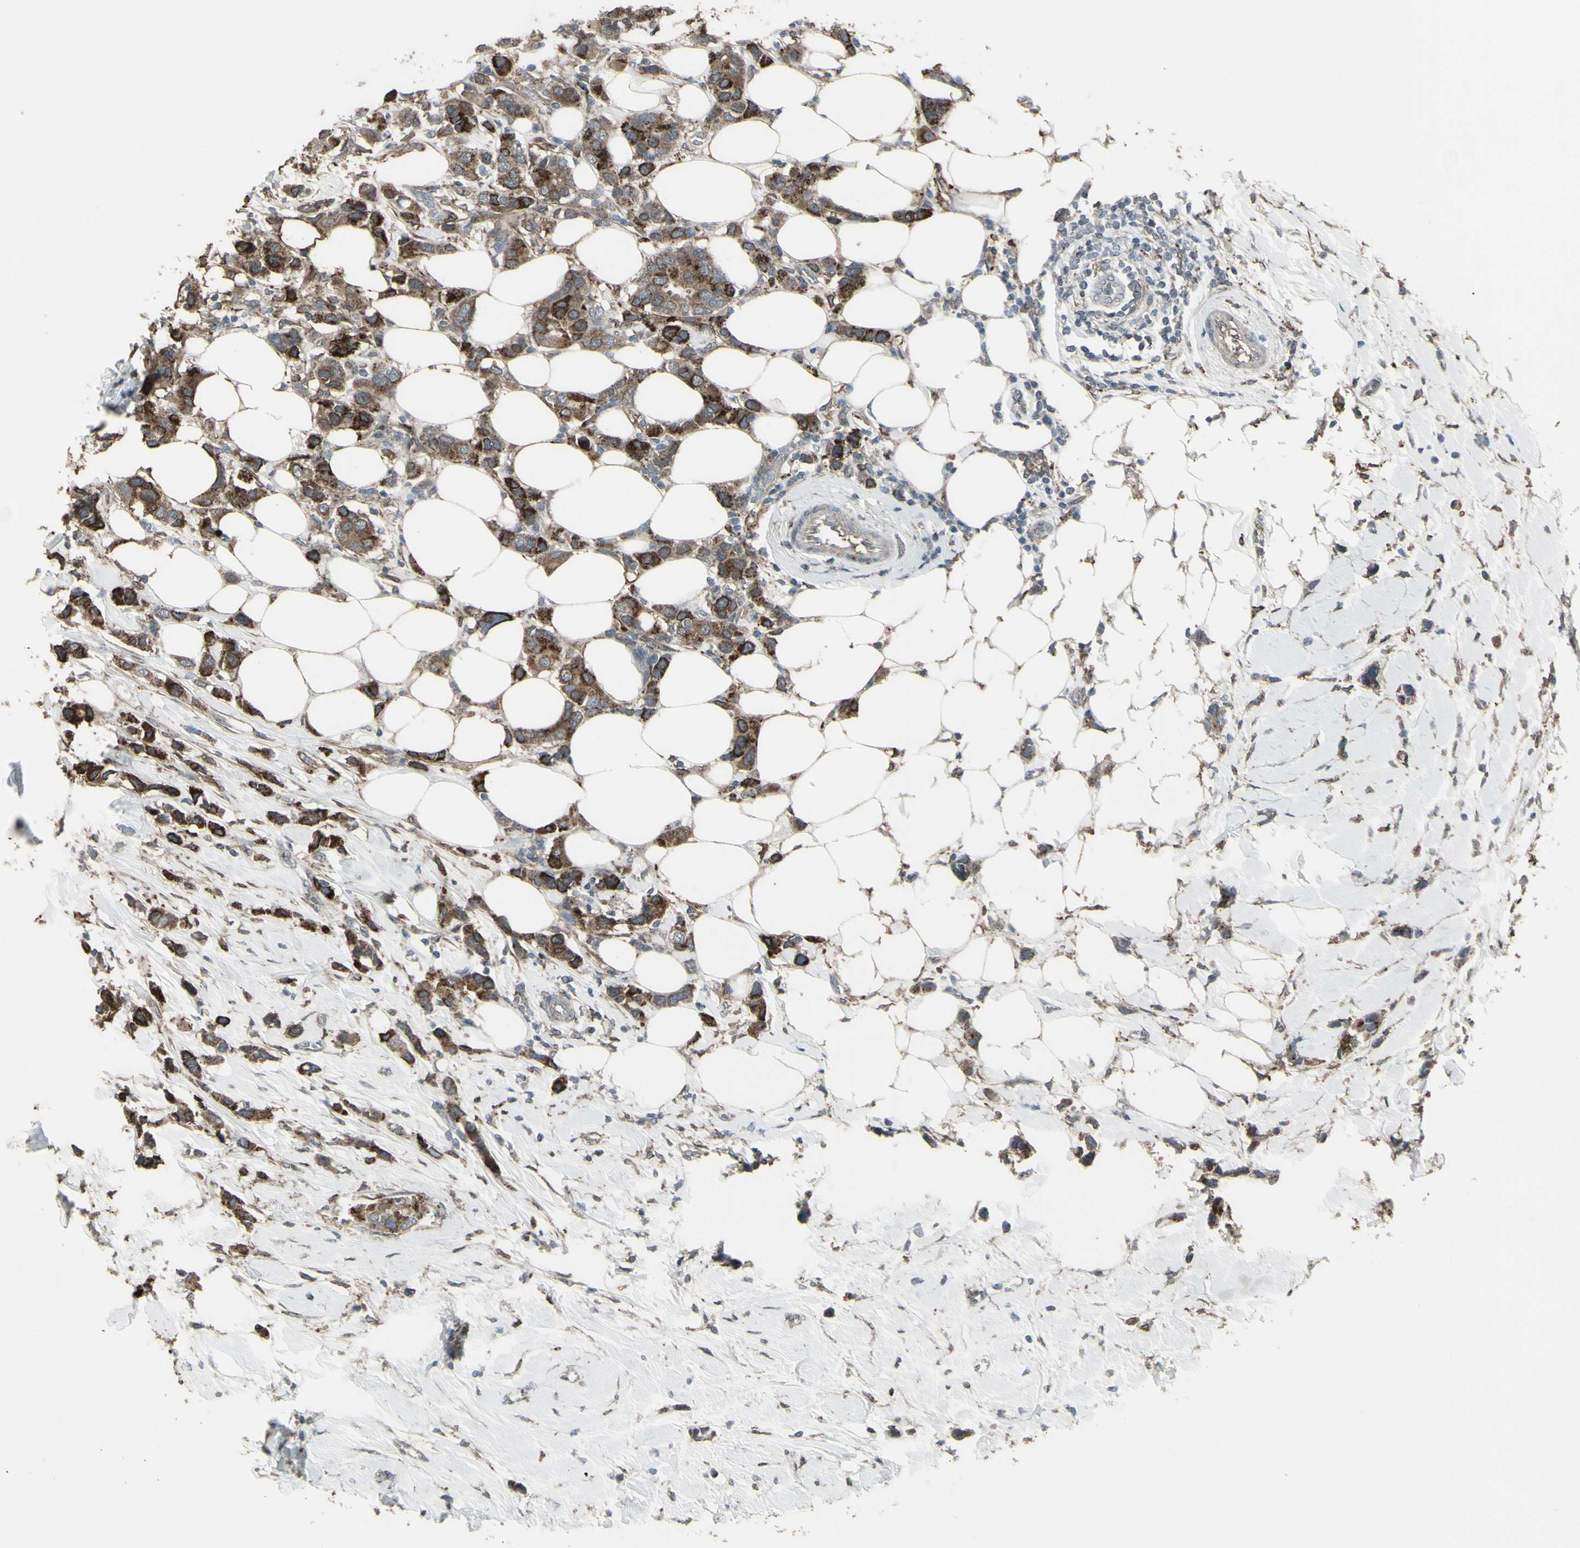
{"staining": {"intensity": "moderate", "quantity": ">75%", "location": "cytoplasmic/membranous"}, "tissue": "breast cancer", "cell_type": "Tumor cells", "image_type": "cancer", "snomed": [{"axis": "morphology", "description": "Normal tissue, NOS"}, {"axis": "morphology", "description": "Duct carcinoma"}, {"axis": "topography", "description": "Breast"}], "caption": "Immunohistochemistry (DAB (3,3'-diaminobenzidine)) staining of intraductal carcinoma (breast) demonstrates moderate cytoplasmic/membranous protein positivity in approximately >75% of tumor cells. The protein is stained brown, and the nuclei are stained in blue (DAB (3,3'-diaminobenzidine) IHC with brightfield microscopy, high magnification).", "gene": "SMO", "patient": {"sex": "female", "age": 50}}